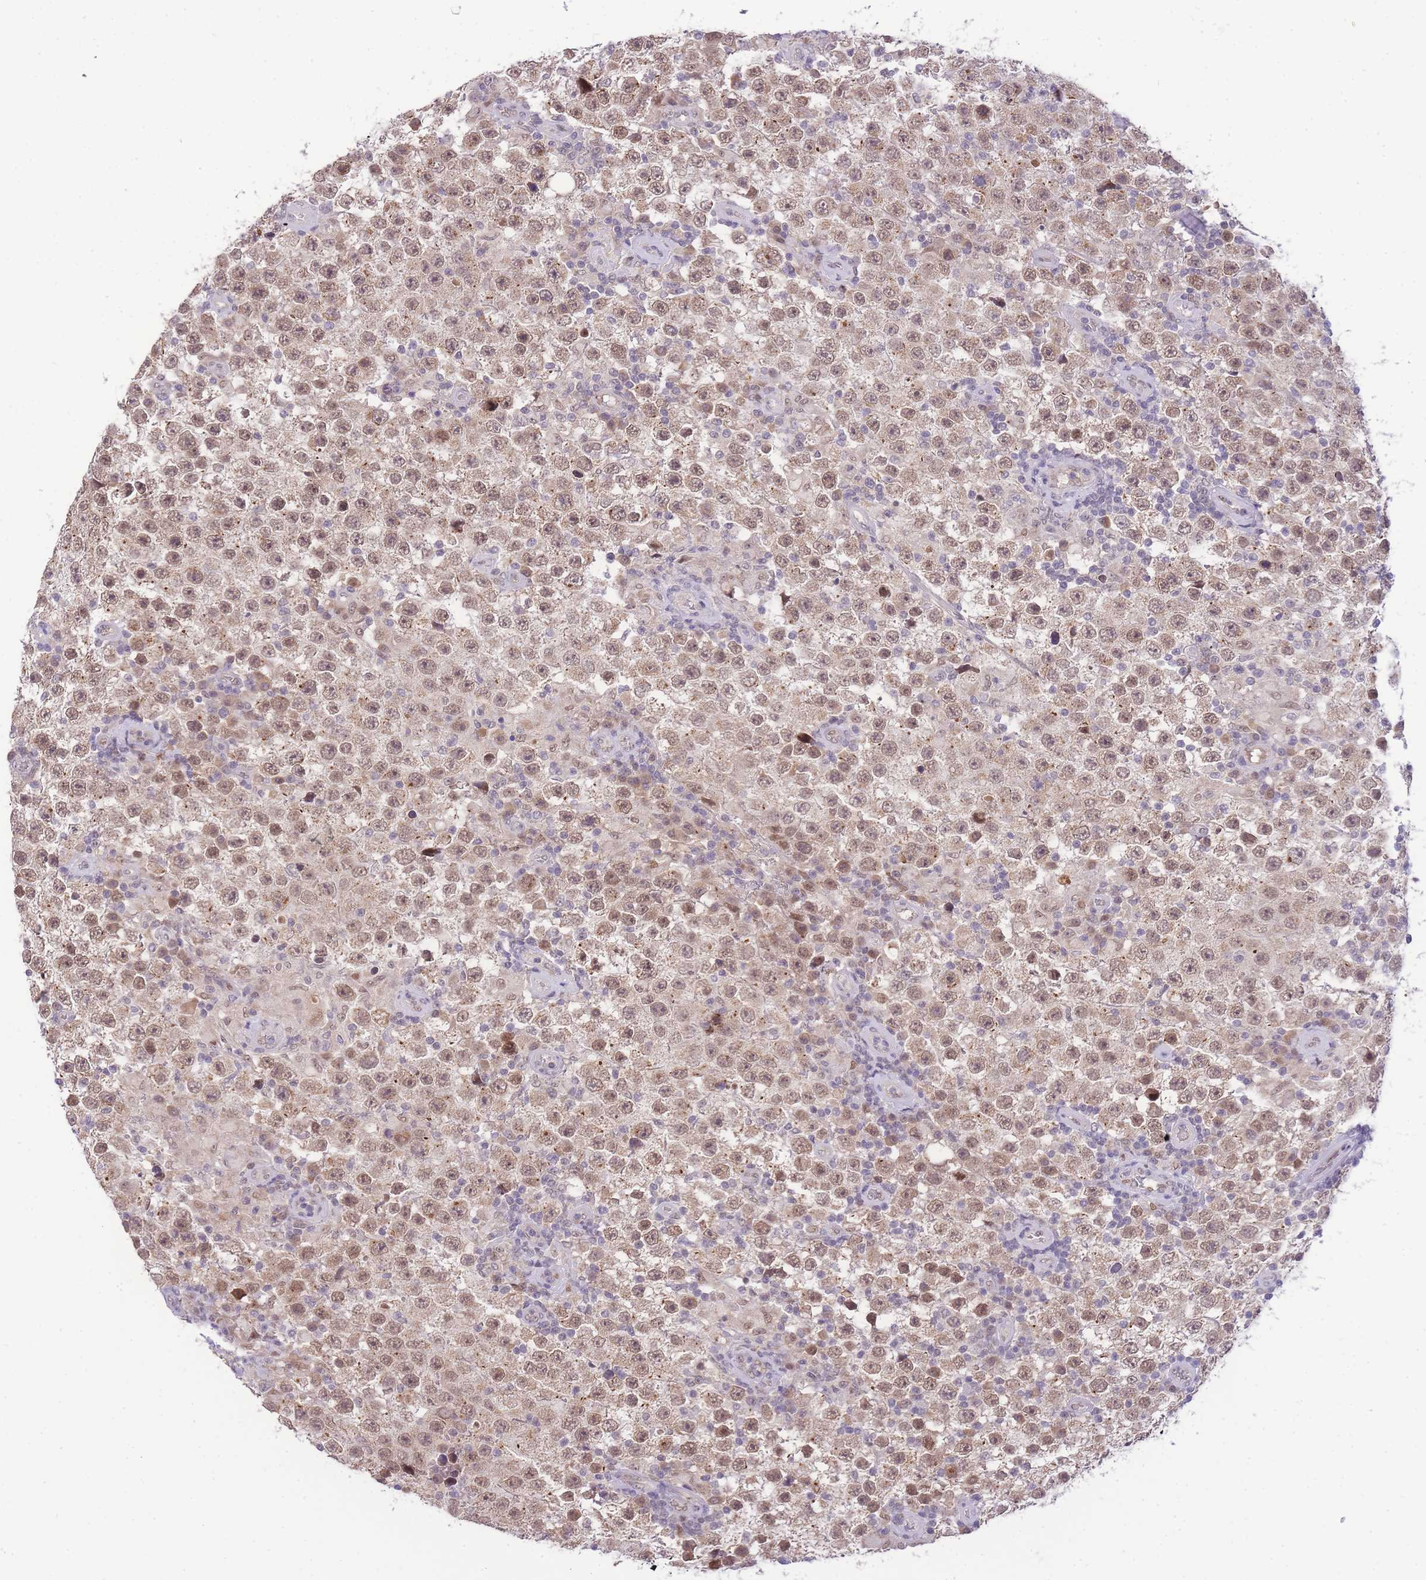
{"staining": {"intensity": "moderate", "quantity": ">75%", "location": "cytoplasmic/membranous,nuclear"}, "tissue": "testis cancer", "cell_type": "Tumor cells", "image_type": "cancer", "snomed": [{"axis": "morphology", "description": "Normal tissue, NOS"}, {"axis": "morphology", "description": "Urothelial carcinoma, High grade"}, {"axis": "morphology", "description": "Seminoma, NOS"}, {"axis": "morphology", "description": "Carcinoma, Embryonal, NOS"}, {"axis": "topography", "description": "Urinary bladder"}, {"axis": "topography", "description": "Testis"}], "caption": "IHC histopathology image of neoplastic tissue: seminoma (testis) stained using immunohistochemistry (IHC) demonstrates medium levels of moderate protein expression localized specifically in the cytoplasmic/membranous and nuclear of tumor cells, appearing as a cytoplasmic/membranous and nuclear brown color.", "gene": "PUS10", "patient": {"sex": "male", "age": 41}}